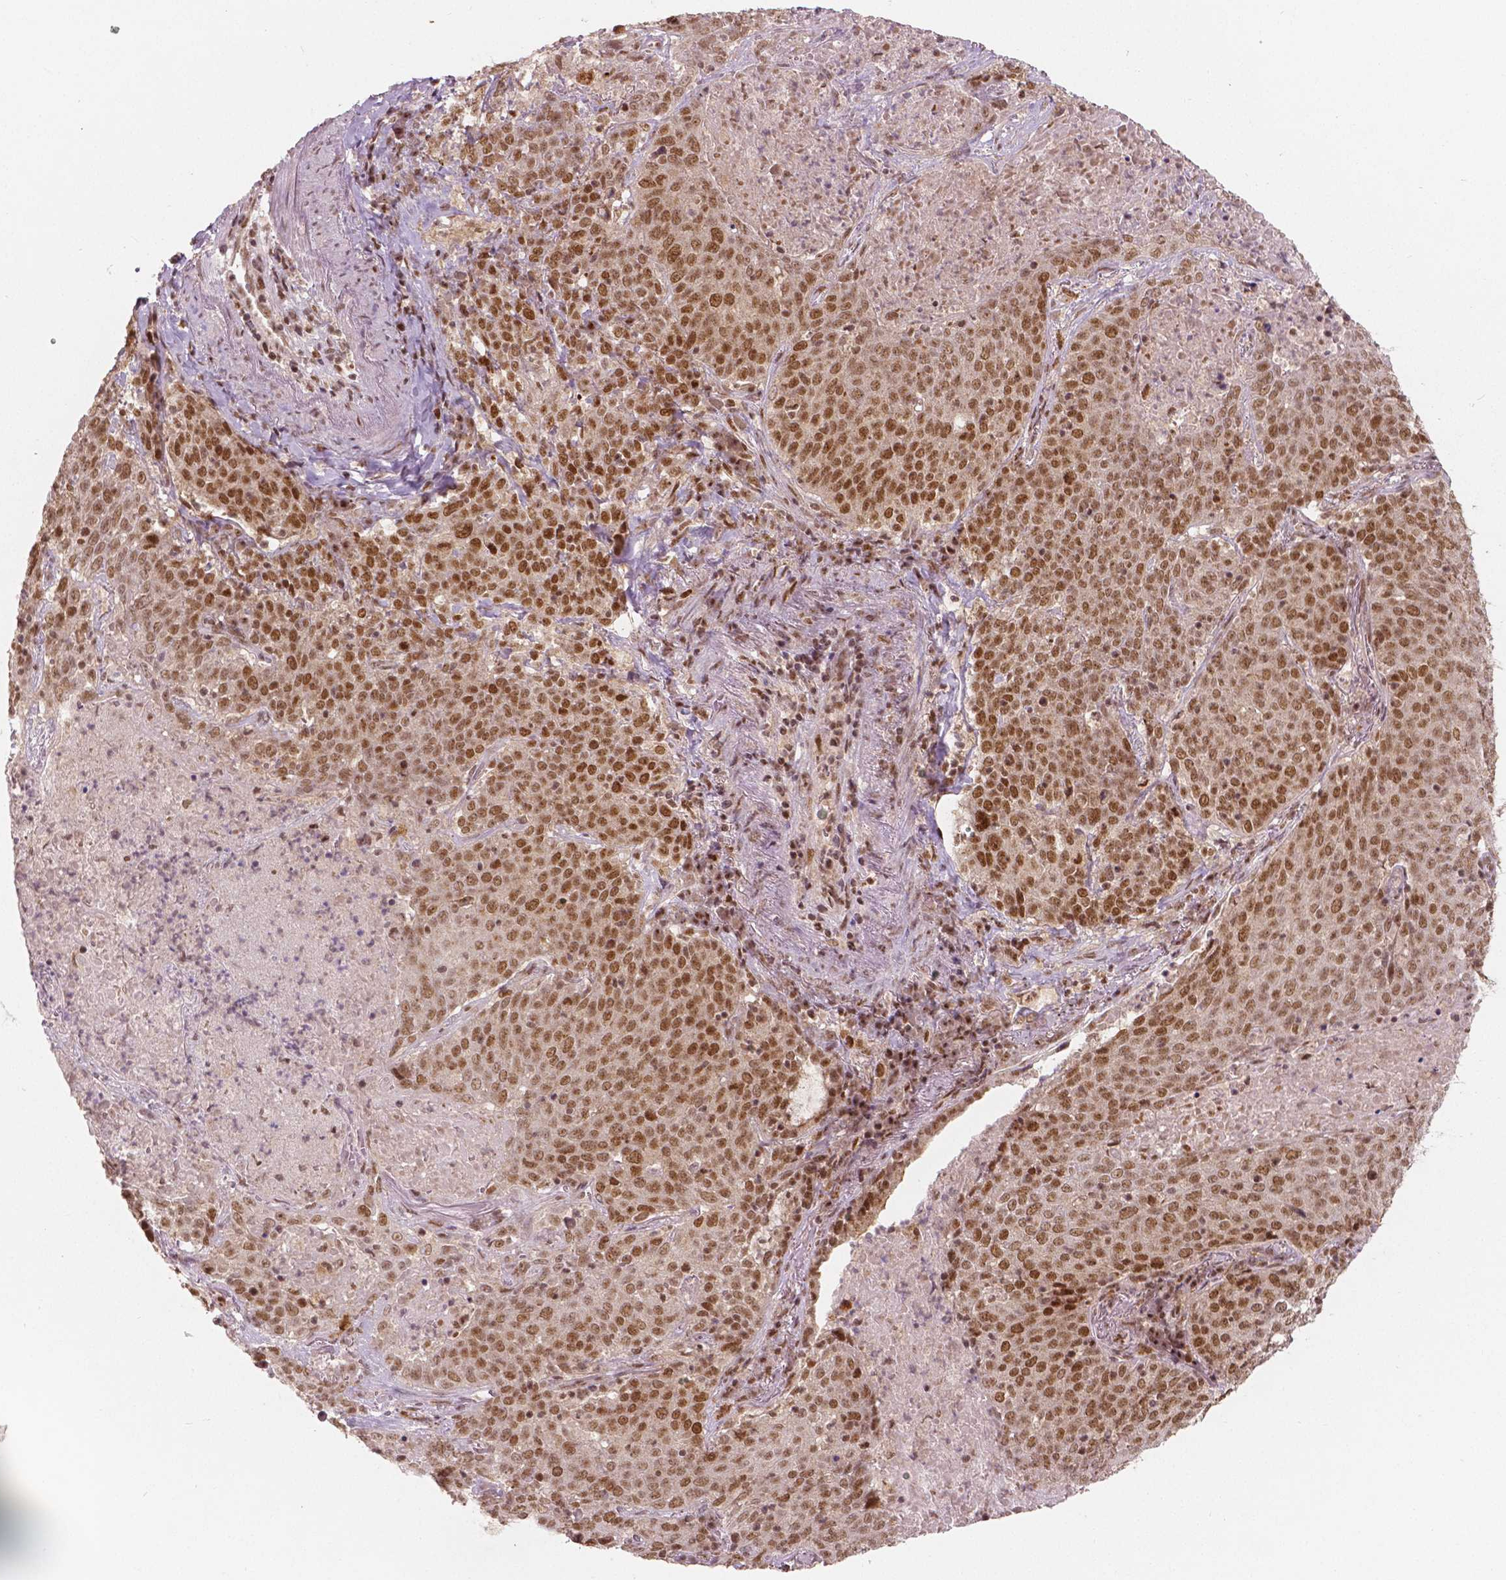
{"staining": {"intensity": "moderate", "quantity": ">75%", "location": "nuclear"}, "tissue": "lung cancer", "cell_type": "Tumor cells", "image_type": "cancer", "snomed": [{"axis": "morphology", "description": "Squamous cell carcinoma, NOS"}, {"axis": "topography", "description": "Lung"}], "caption": "An image showing moderate nuclear staining in about >75% of tumor cells in lung cancer, as visualized by brown immunohistochemical staining.", "gene": "NSD2", "patient": {"sex": "male", "age": 82}}